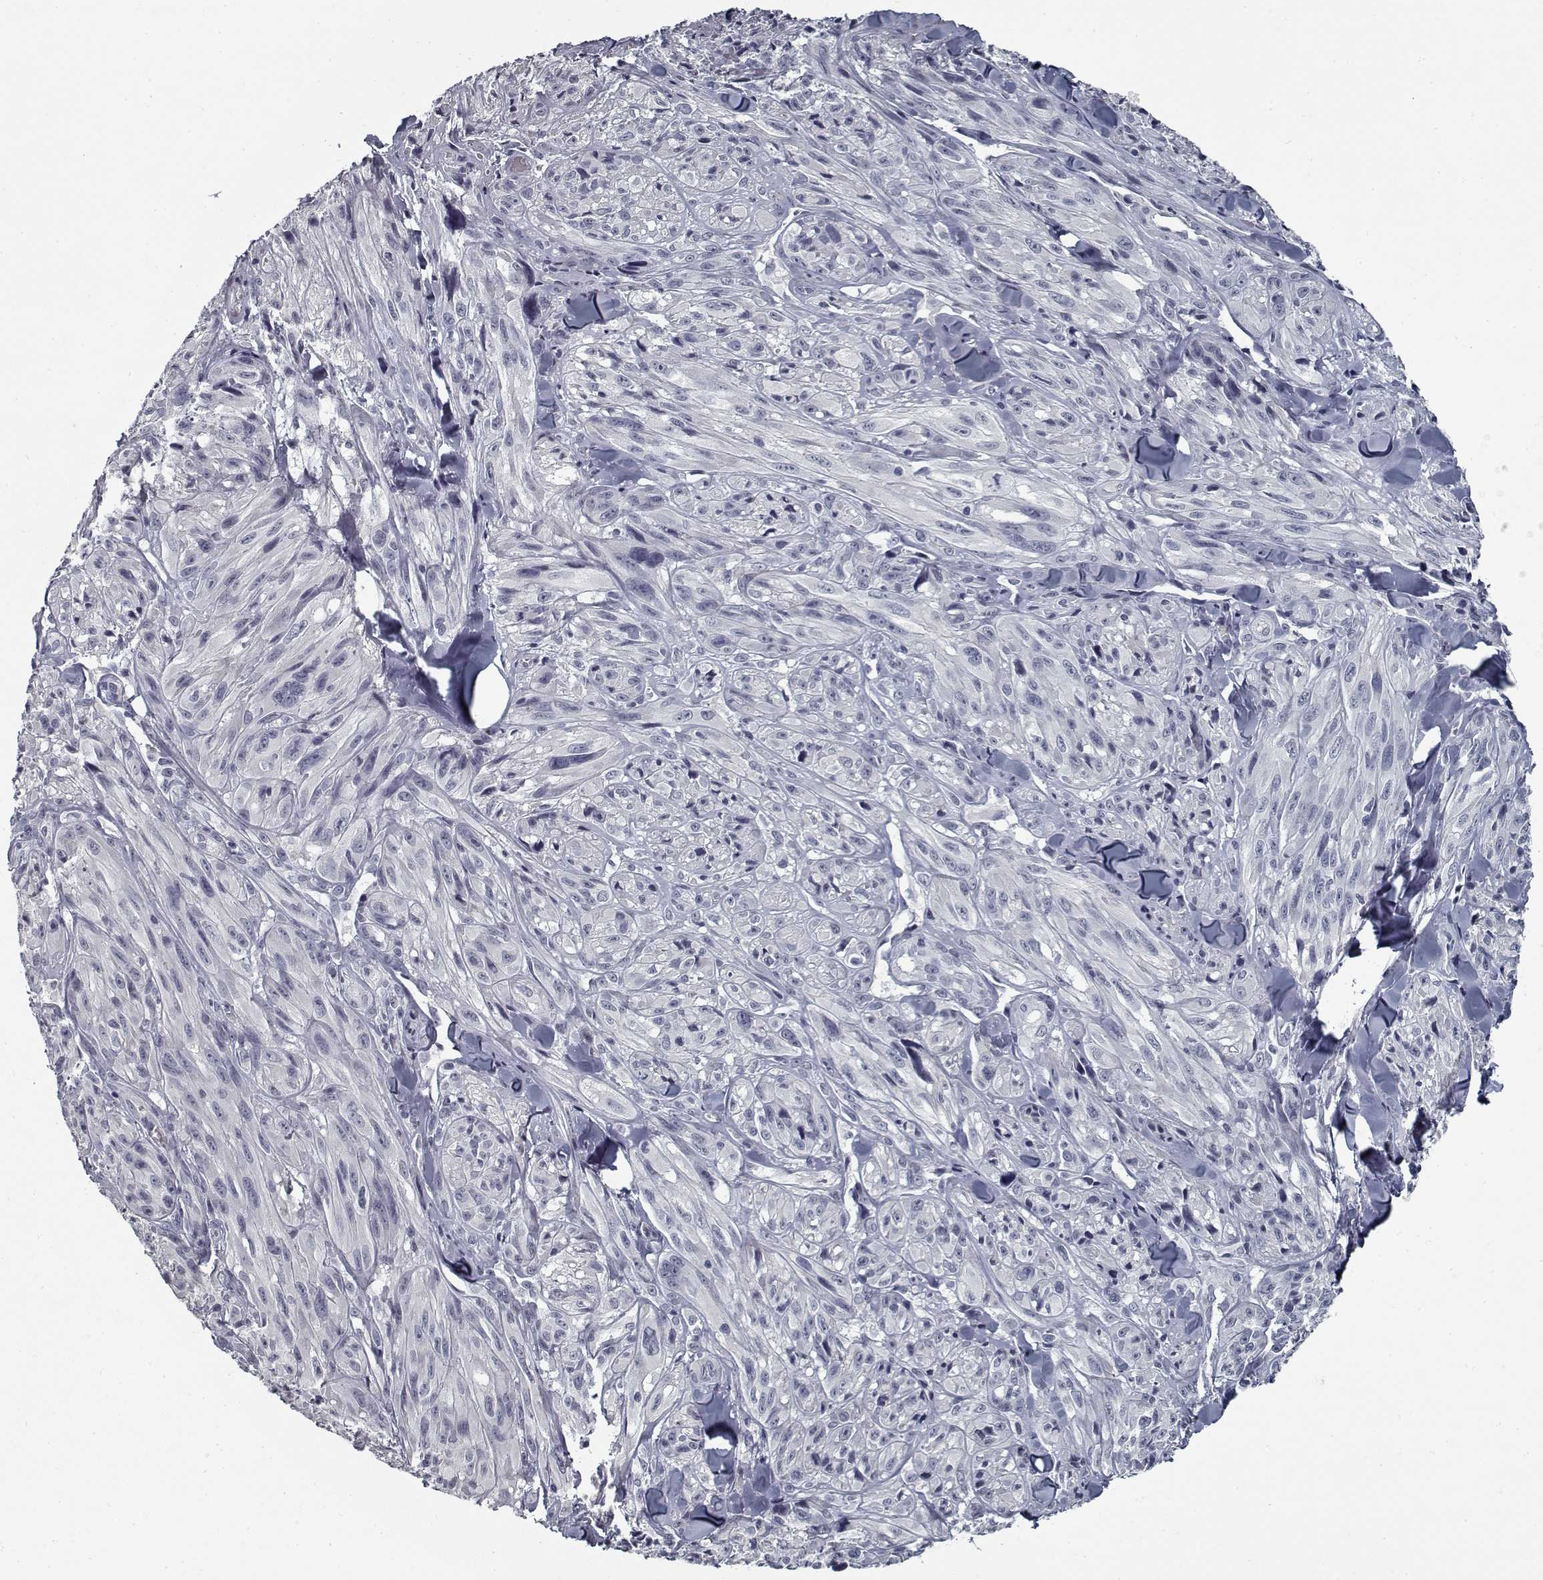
{"staining": {"intensity": "negative", "quantity": "none", "location": "none"}, "tissue": "melanoma", "cell_type": "Tumor cells", "image_type": "cancer", "snomed": [{"axis": "morphology", "description": "Malignant melanoma, NOS"}, {"axis": "topography", "description": "Skin"}], "caption": "There is no significant staining in tumor cells of malignant melanoma. Nuclei are stained in blue.", "gene": "GAD2", "patient": {"sex": "male", "age": 67}}